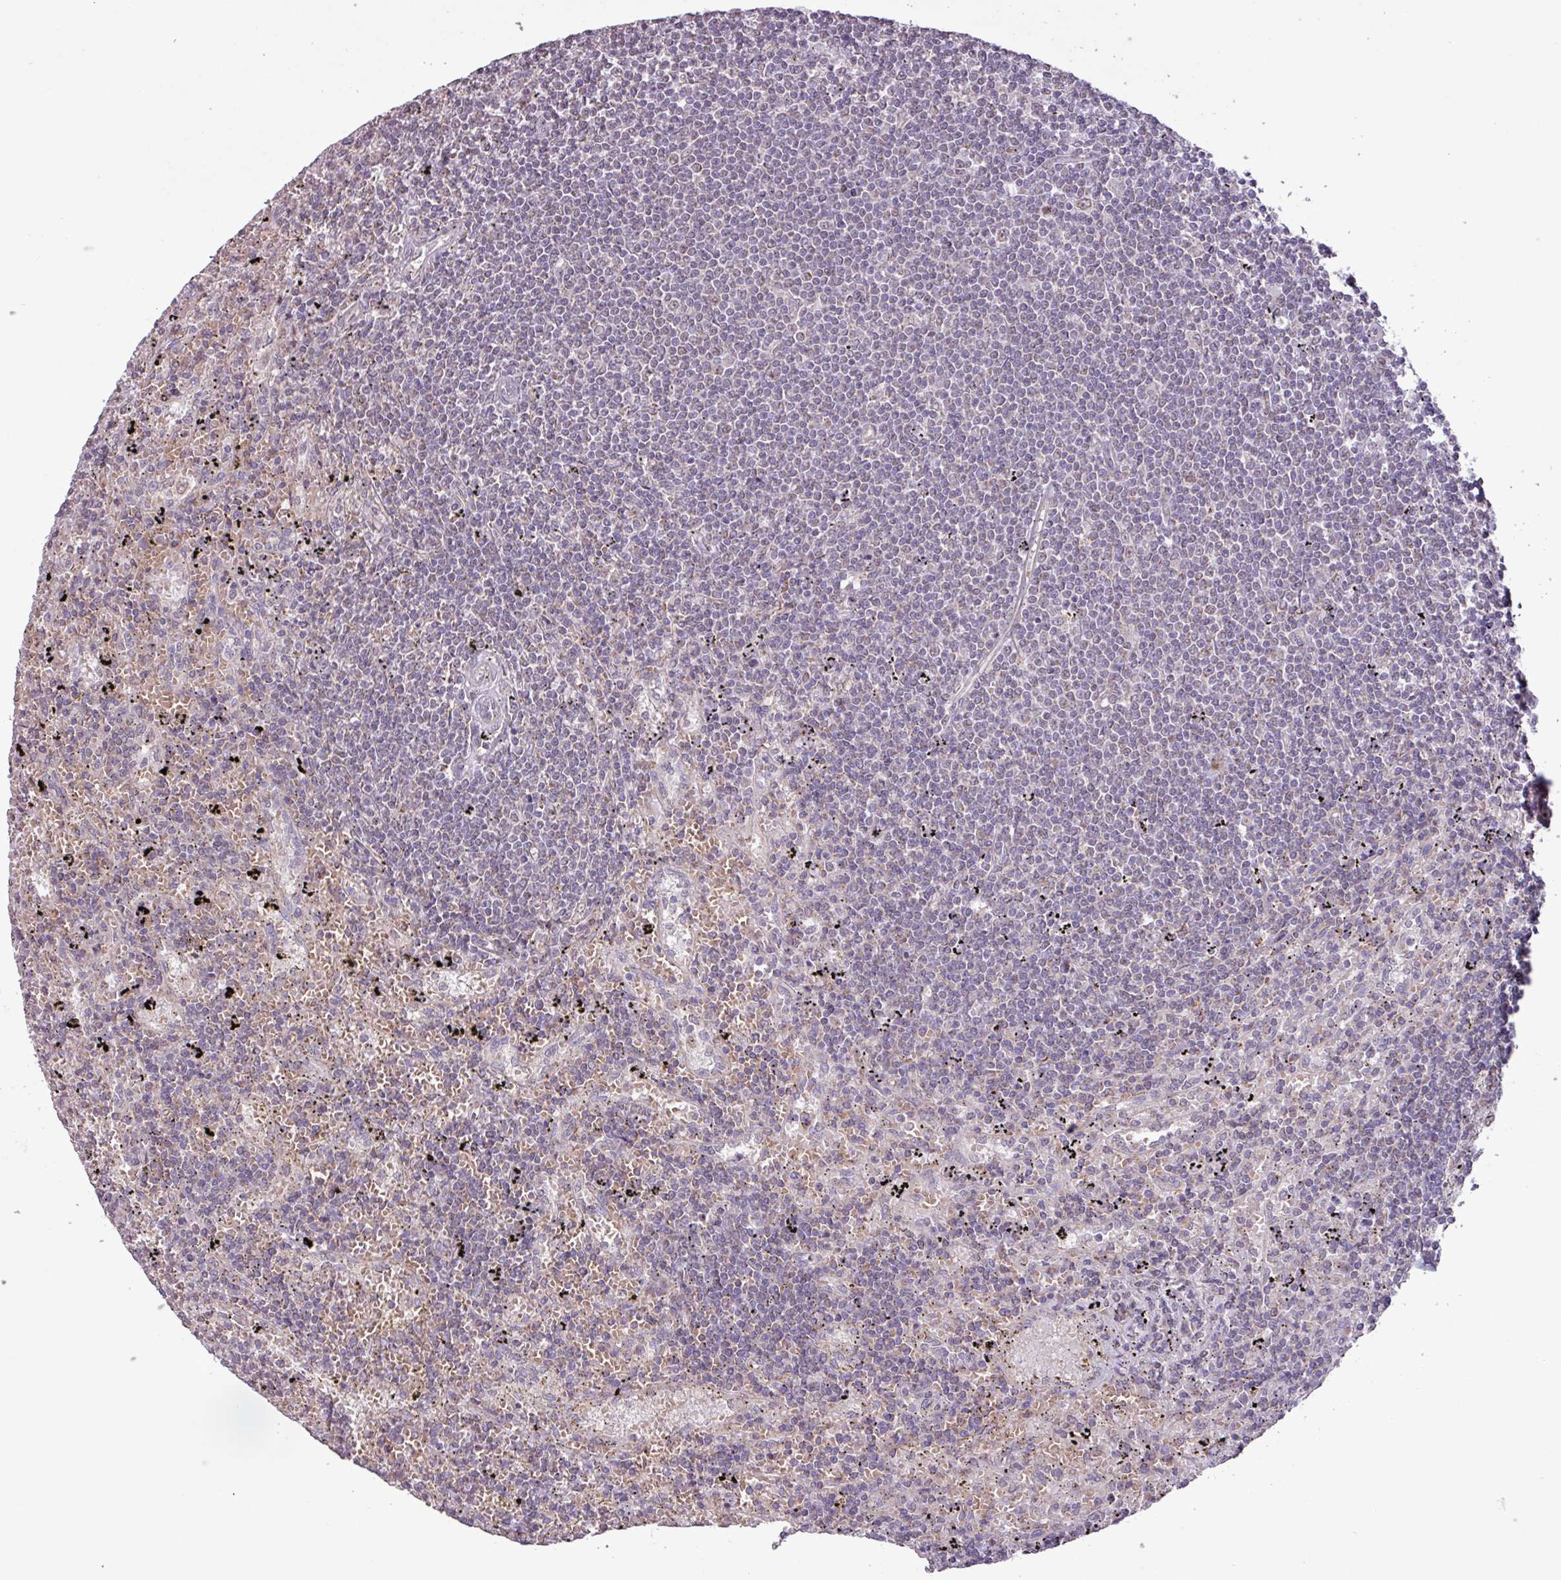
{"staining": {"intensity": "negative", "quantity": "none", "location": "none"}, "tissue": "lymphoma", "cell_type": "Tumor cells", "image_type": "cancer", "snomed": [{"axis": "morphology", "description": "Malignant lymphoma, non-Hodgkin's type, Low grade"}, {"axis": "topography", "description": "Spleen"}], "caption": "This is a photomicrograph of immunohistochemistry staining of lymphoma, which shows no positivity in tumor cells. (Brightfield microscopy of DAB (3,3'-diaminobenzidine) immunohistochemistry (IHC) at high magnification).", "gene": "L3MBTL3", "patient": {"sex": "male", "age": 76}}